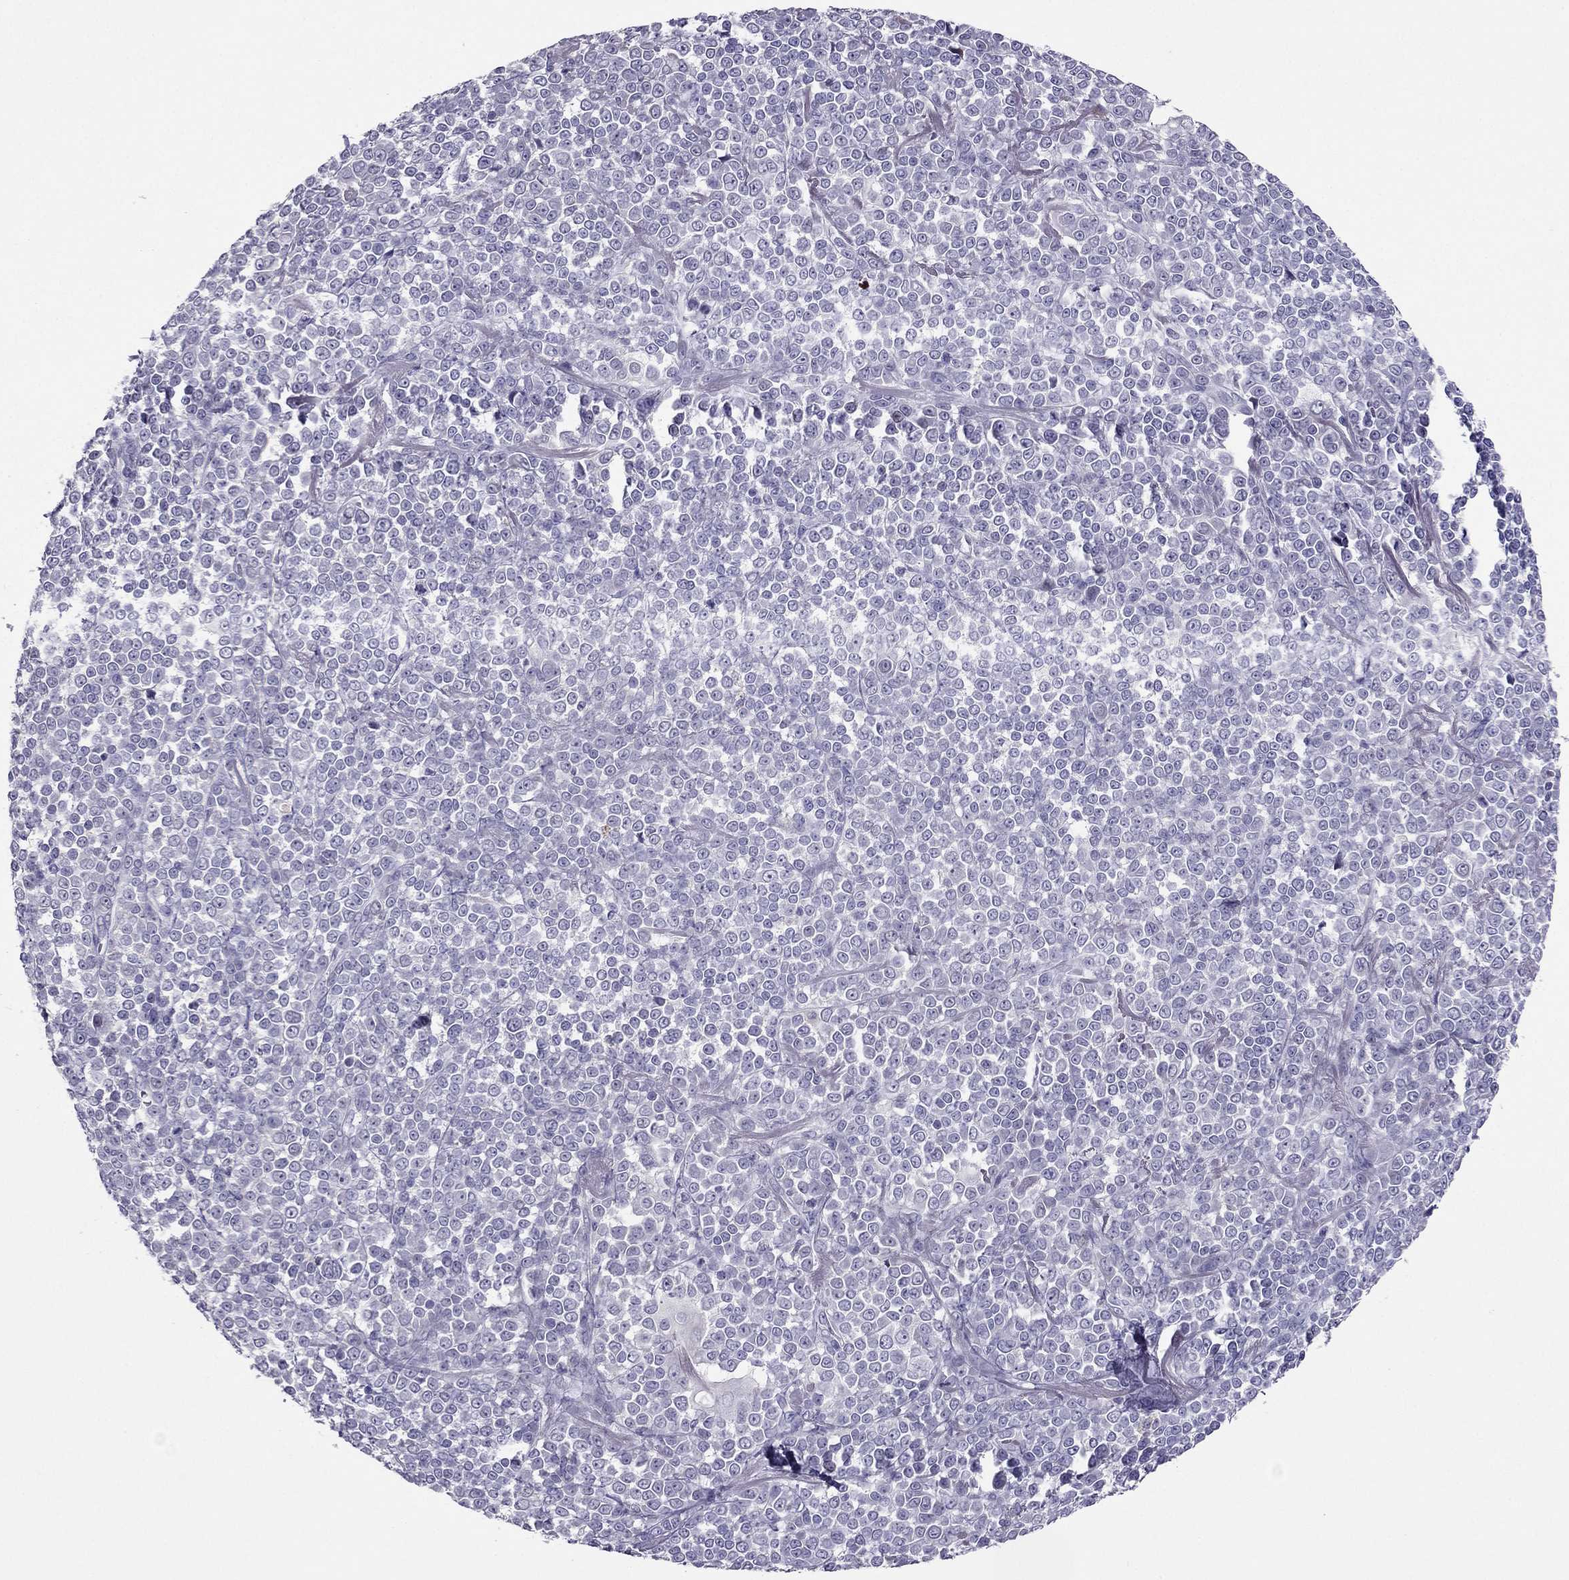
{"staining": {"intensity": "negative", "quantity": "none", "location": "none"}, "tissue": "melanoma", "cell_type": "Tumor cells", "image_type": "cancer", "snomed": [{"axis": "morphology", "description": "Malignant melanoma, NOS"}, {"axis": "topography", "description": "Skin"}], "caption": "Photomicrograph shows no protein staining in tumor cells of melanoma tissue.", "gene": "RGS8", "patient": {"sex": "female", "age": 95}}